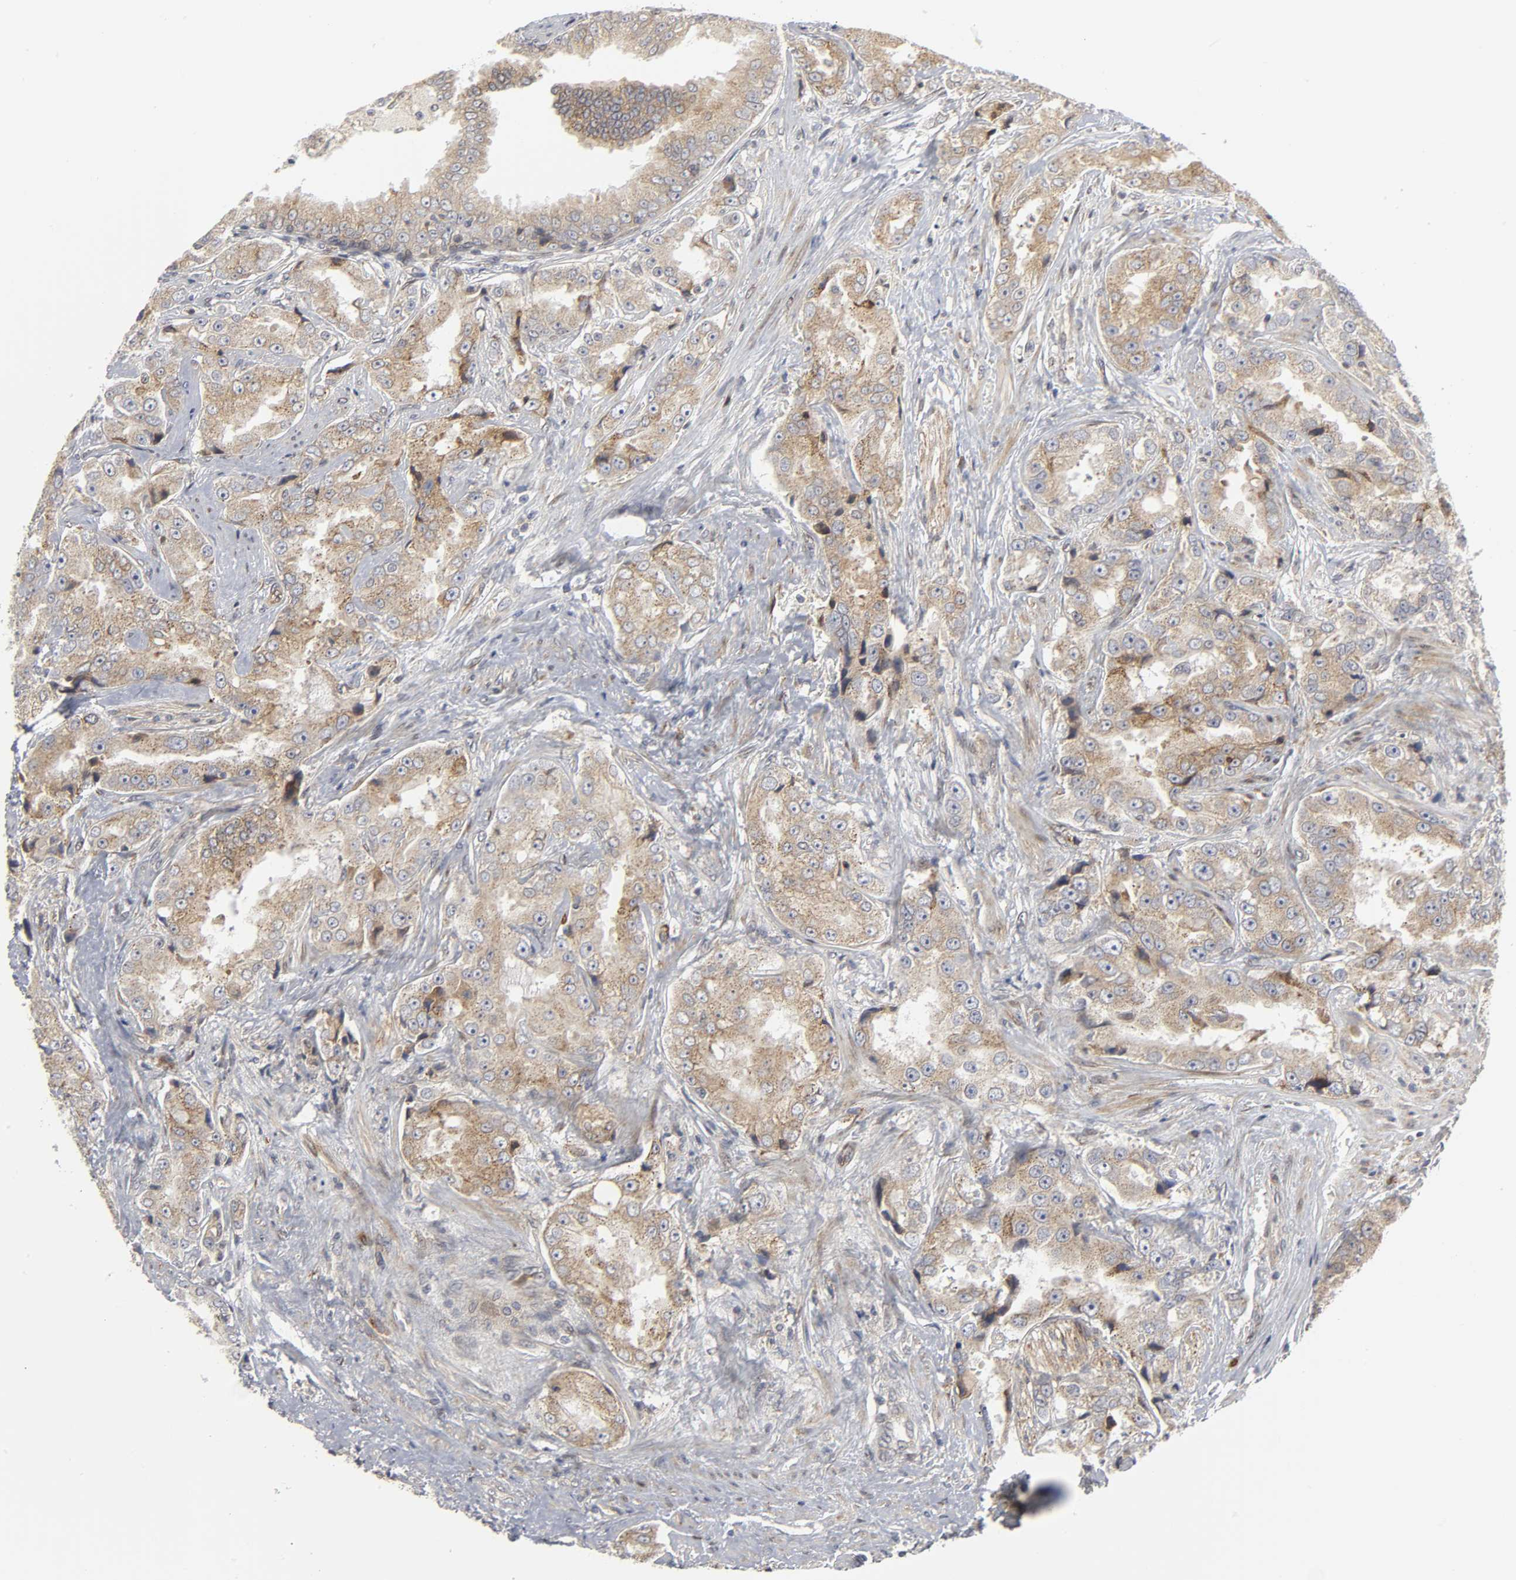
{"staining": {"intensity": "weak", "quantity": ">75%", "location": "cytoplasmic/membranous"}, "tissue": "prostate cancer", "cell_type": "Tumor cells", "image_type": "cancer", "snomed": [{"axis": "morphology", "description": "Adenocarcinoma, High grade"}, {"axis": "topography", "description": "Prostate"}], "caption": "DAB immunohistochemical staining of adenocarcinoma (high-grade) (prostate) shows weak cytoplasmic/membranous protein positivity in approximately >75% of tumor cells.", "gene": "ASB6", "patient": {"sex": "male", "age": 73}}